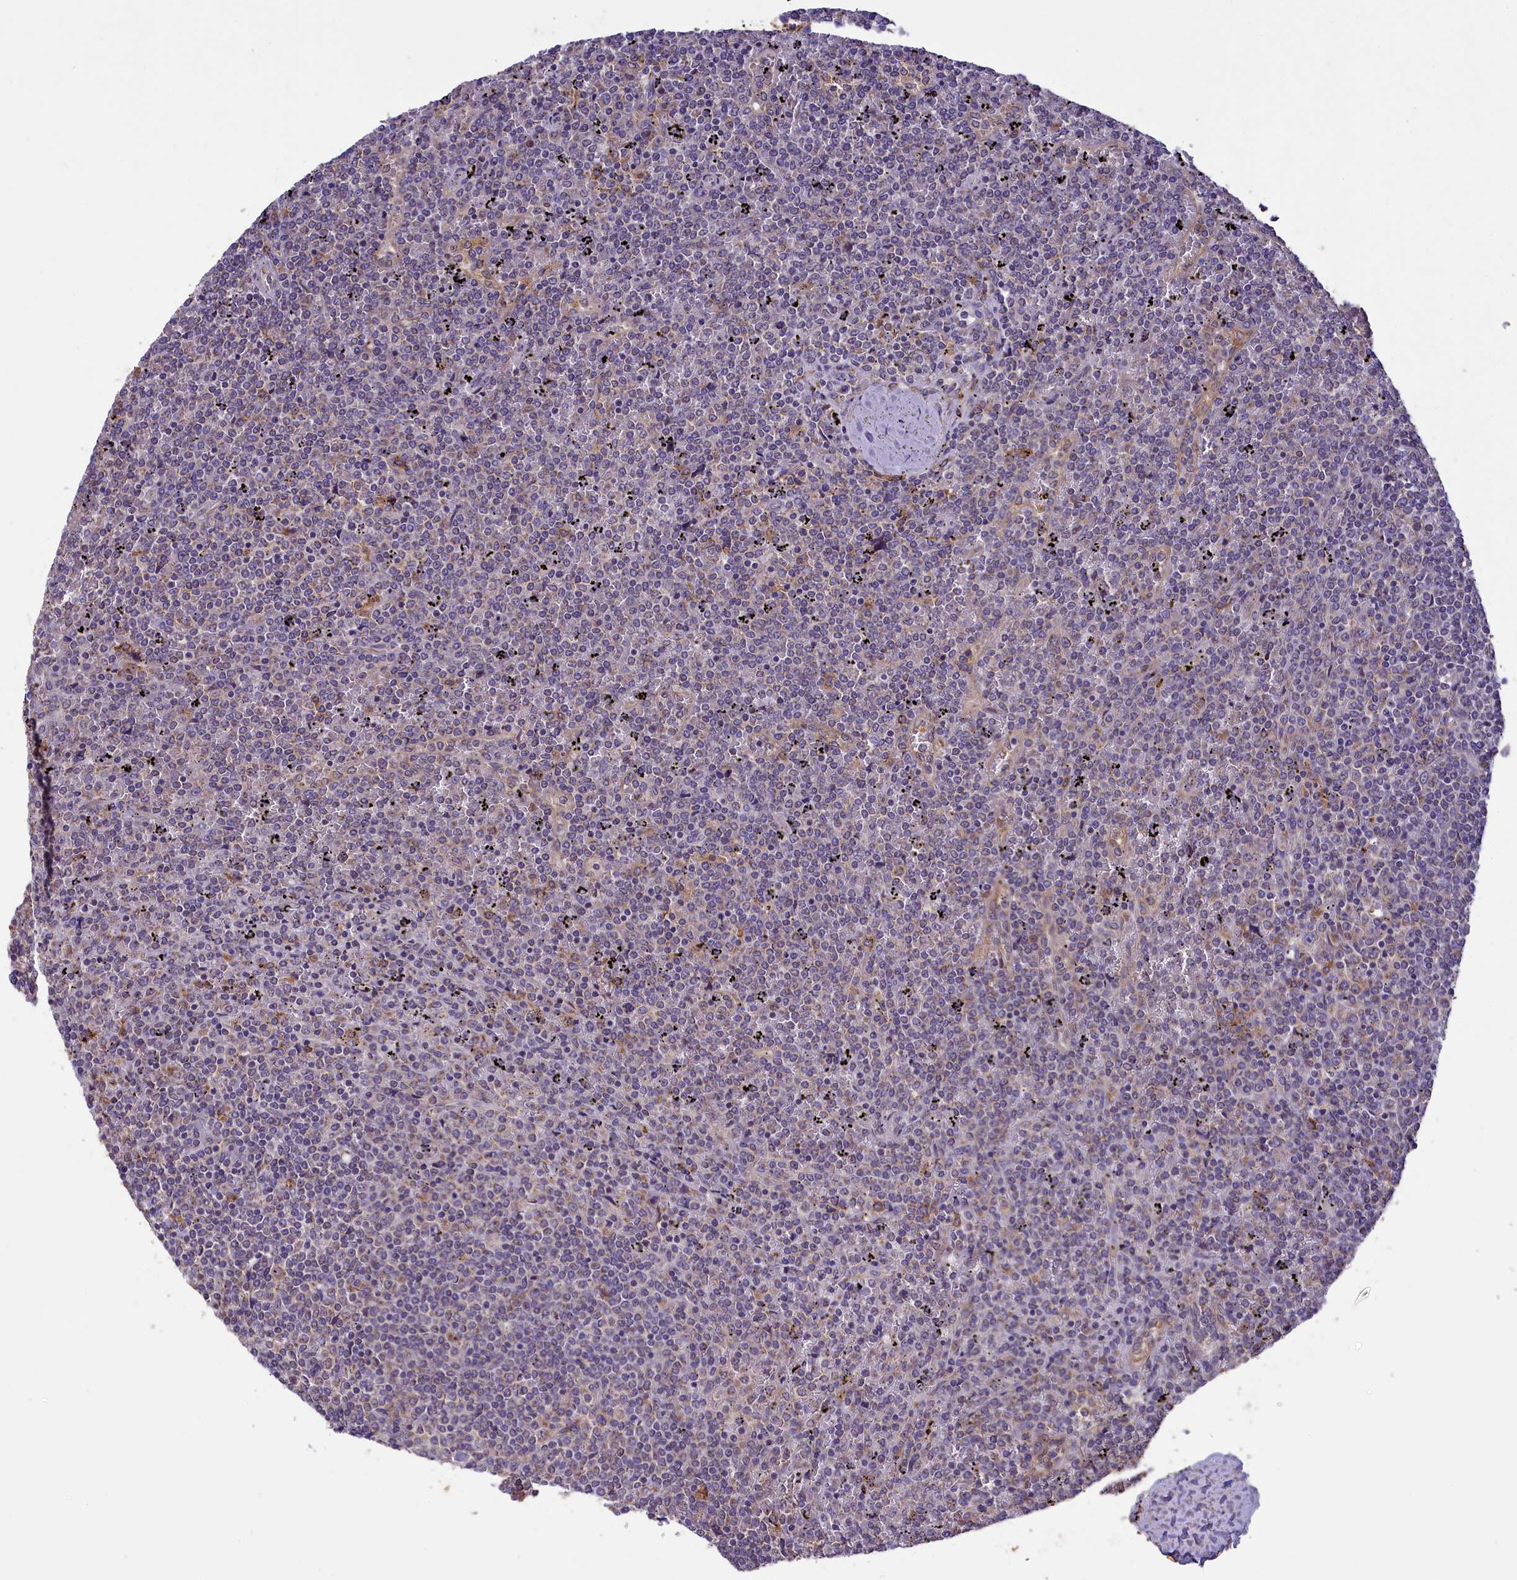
{"staining": {"intensity": "negative", "quantity": "none", "location": "none"}, "tissue": "lymphoma", "cell_type": "Tumor cells", "image_type": "cancer", "snomed": [{"axis": "morphology", "description": "Malignant lymphoma, non-Hodgkin's type, Low grade"}, {"axis": "topography", "description": "Spleen"}], "caption": "Protein analysis of malignant lymphoma, non-Hodgkin's type (low-grade) demonstrates no significant staining in tumor cells.", "gene": "ACAD8", "patient": {"sex": "female", "age": 19}}